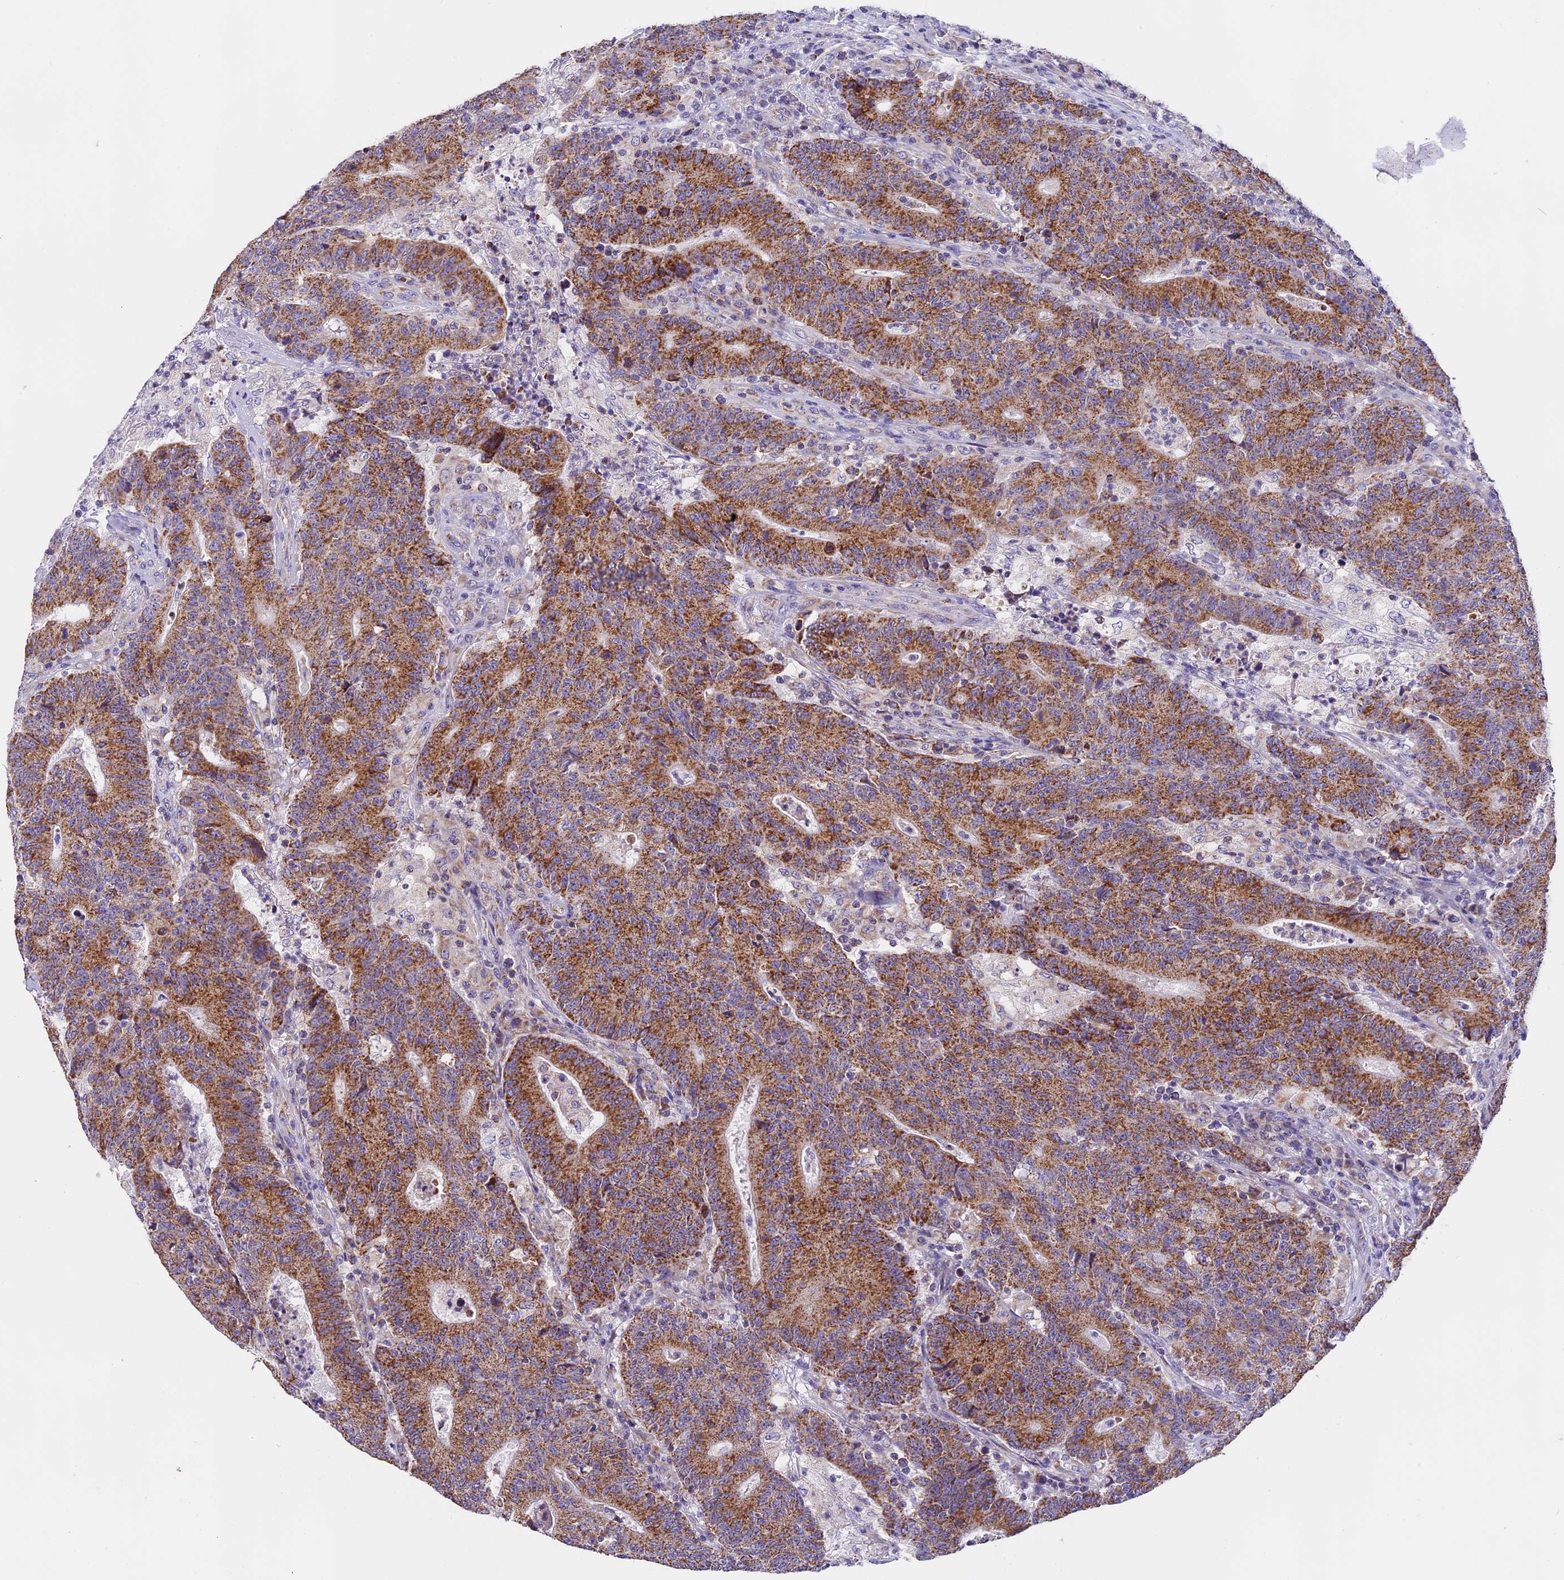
{"staining": {"intensity": "strong", "quantity": ">75%", "location": "cytoplasmic/membranous"}, "tissue": "colorectal cancer", "cell_type": "Tumor cells", "image_type": "cancer", "snomed": [{"axis": "morphology", "description": "Adenocarcinoma, NOS"}, {"axis": "topography", "description": "Colon"}], "caption": "Human colorectal adenocarcinoma stained for a protein (brown) reveals strong cytoplasmic/membranous positive expression in approximately >75% of tumor cells.", "gene": "MGME1", "patient": {"sex": "female", "age": 75}}